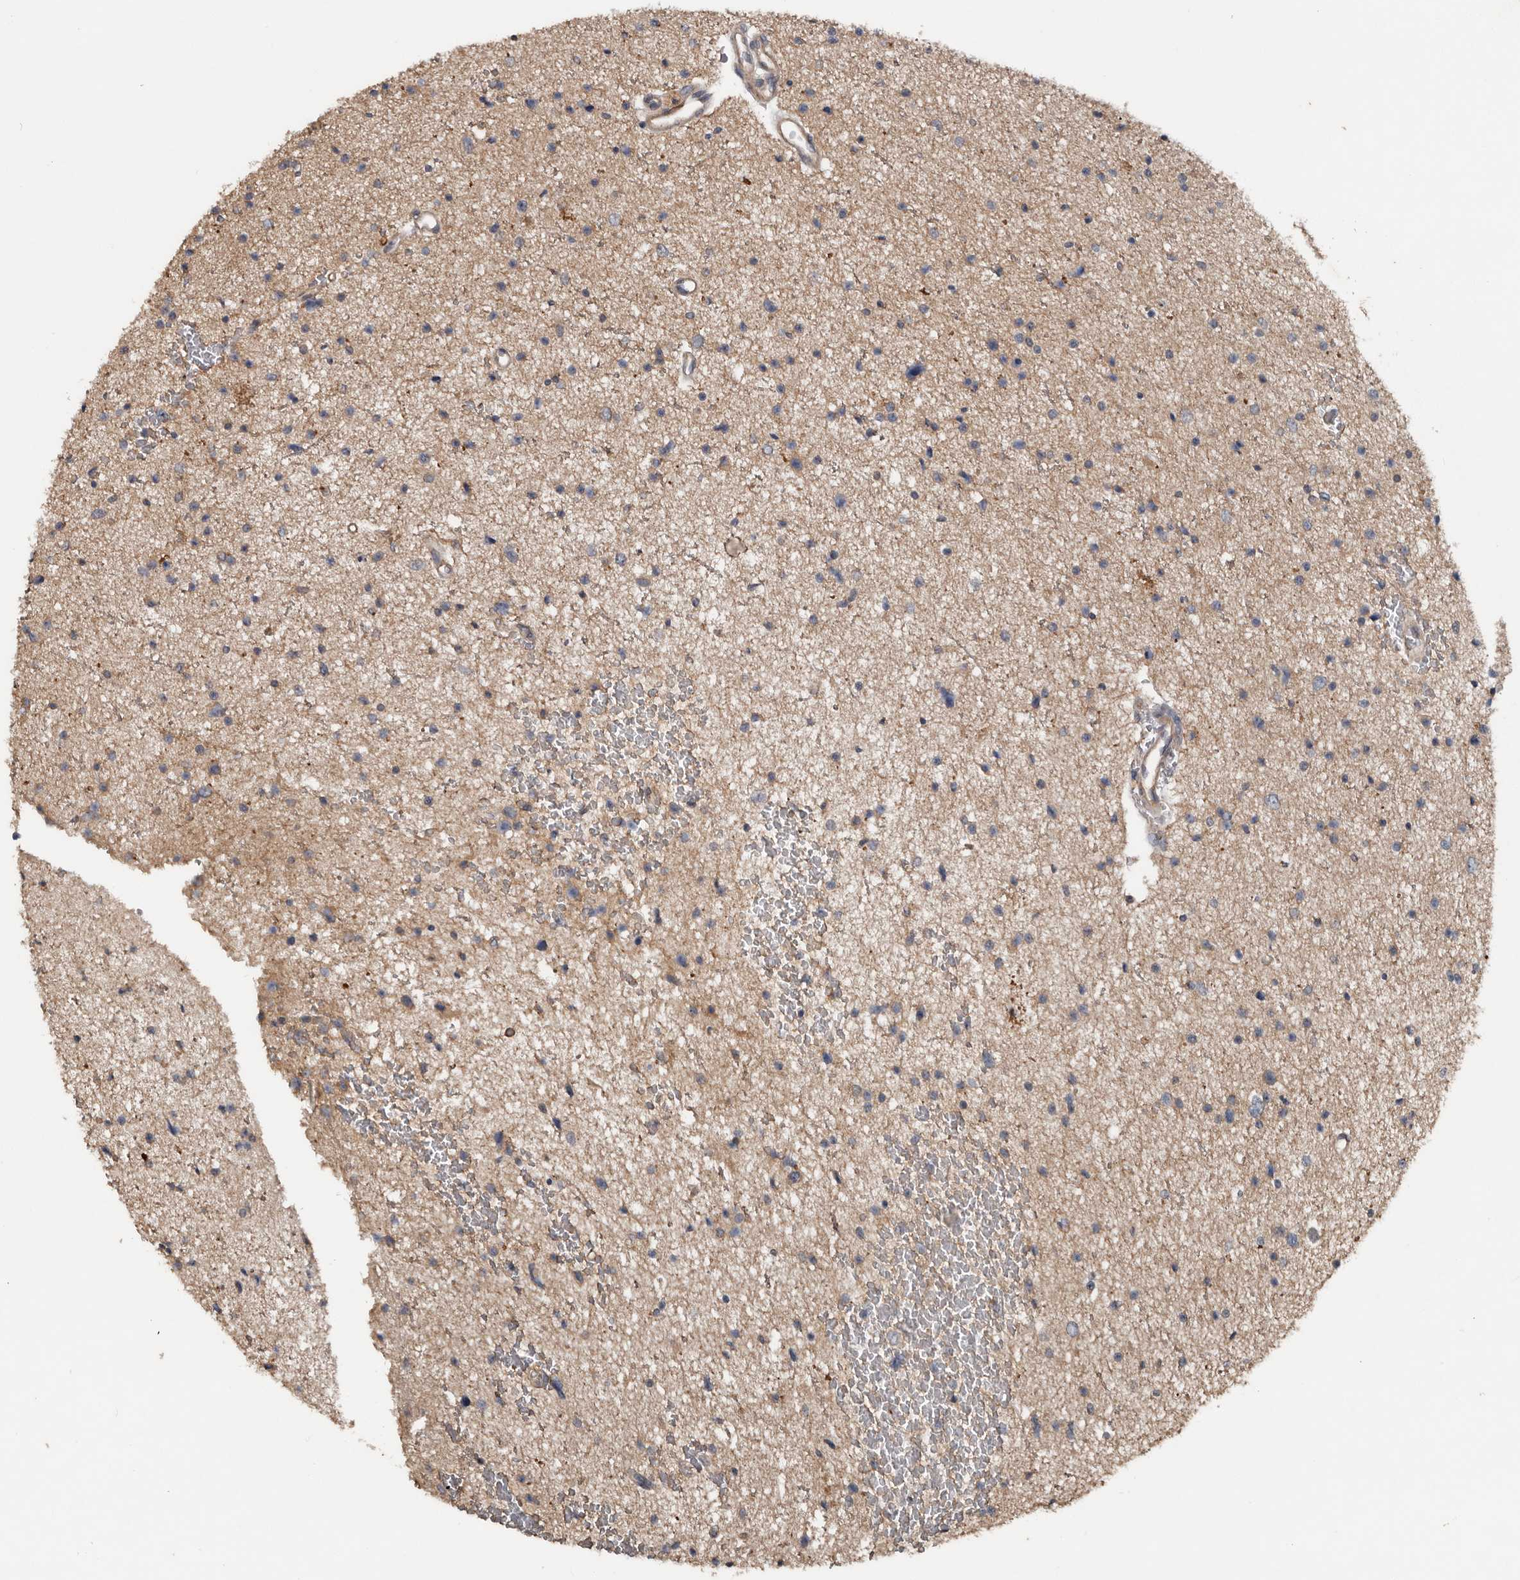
{"staining": {"intensity": "weak", "quantity": "<25%", "location": "cytoplasmic/membranous"}, "tissue": "glioma", "cell_type": "Tumor cells", "image_type": "cancer", "snomed": [{"axis": "morphology", "description": "Glioma, malignant, Low grade"}, {"axis": "topography", "description": "Brain"}], "caption": "Image shows no protein expression in tumor cells of low-grade glioma (malignant) tissue.", "gene": "DNAJB4", "patient": {"sex": "female", "age": 37}}